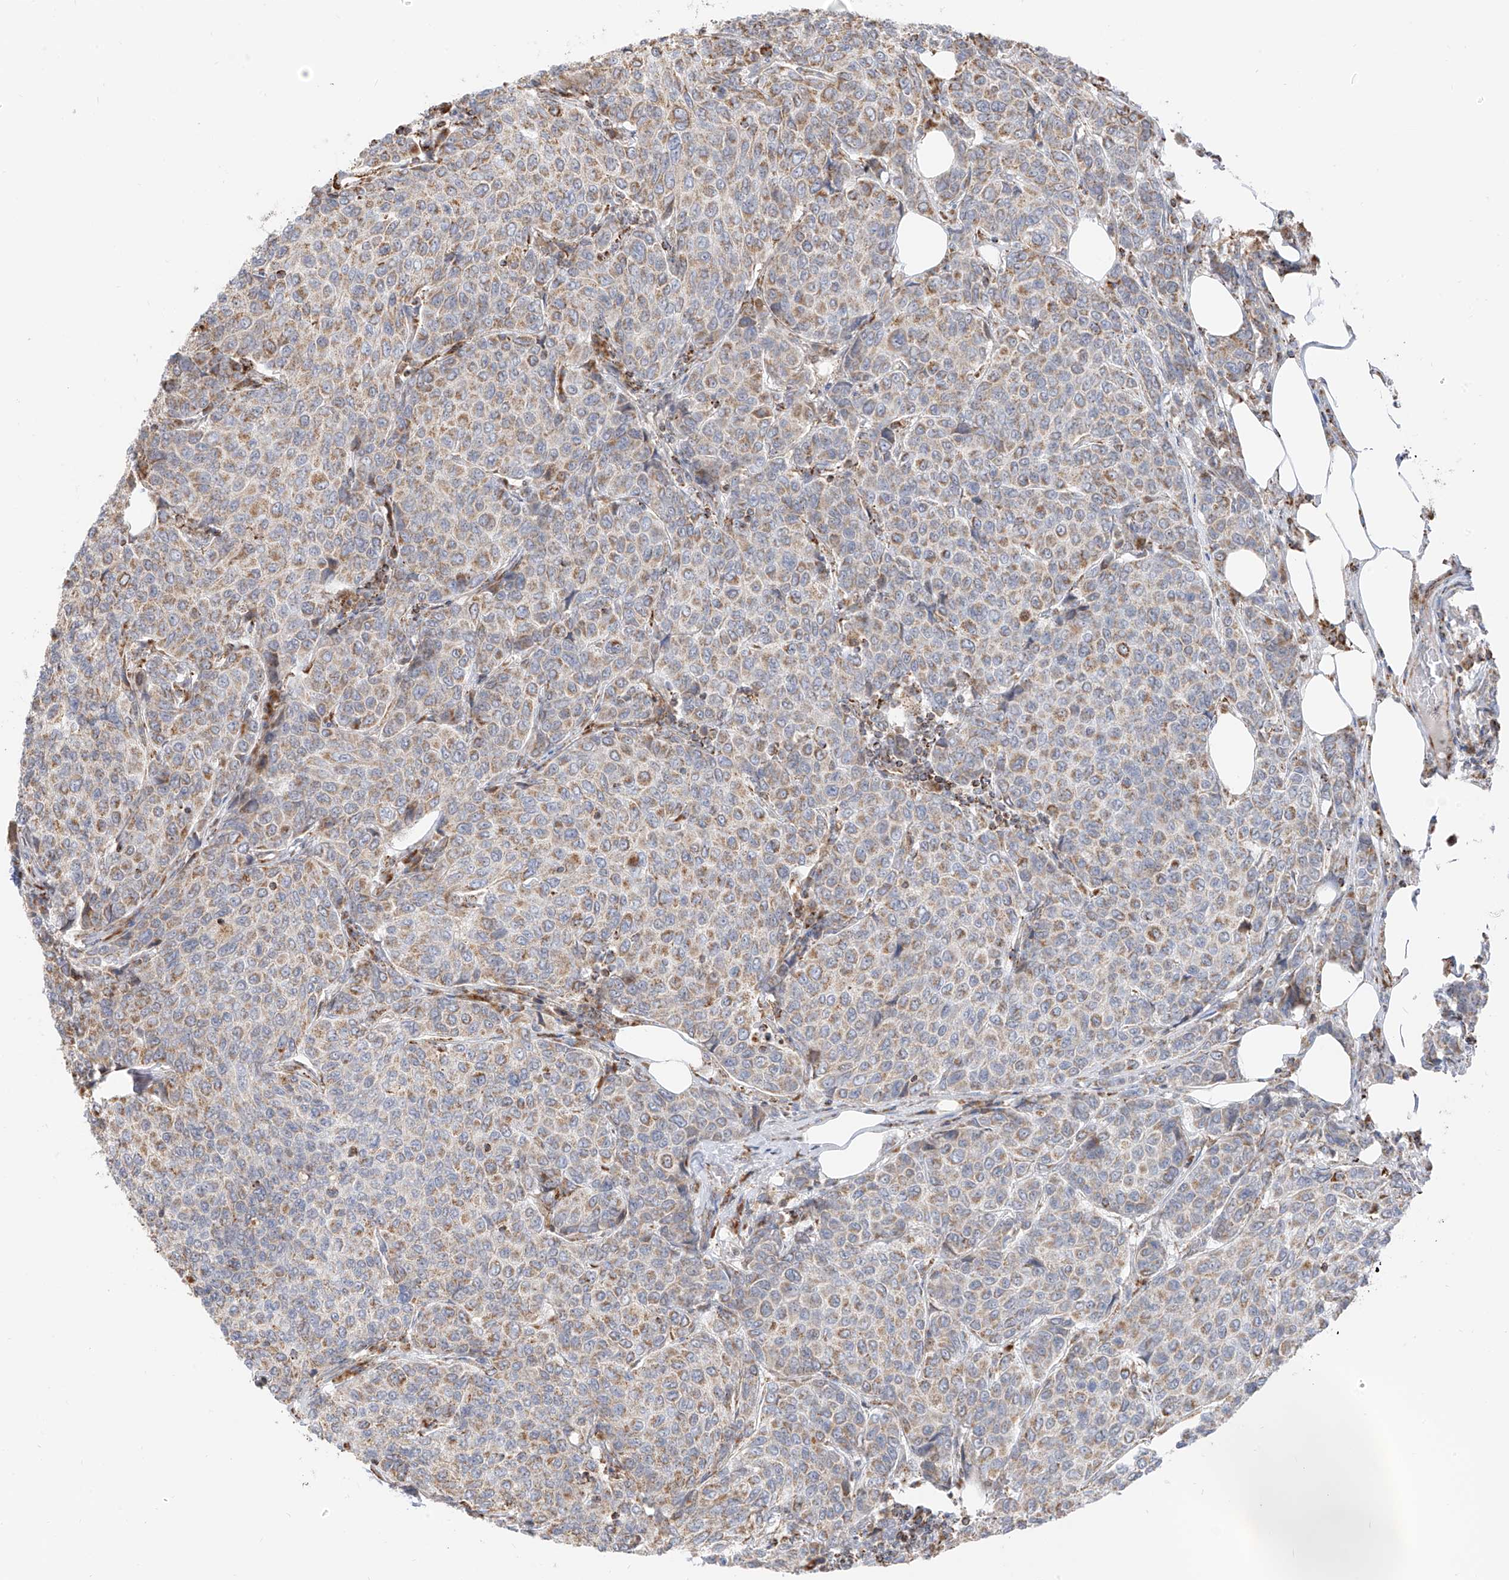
{"staining": {"intensity": "weak", "quantity": ">75%", "location": "cytoplasmic/membranous"}, "tissue": "breast cancer", "cell_type": "Tumor cells", "image_type": "cancer", "snomed": [{"axis": "morphology", "description": "Duct carcinoma"}, {"axis": "topography", "description": "Breast"}], "caption": "IHC of human breast cancer exhibits low levels of weak cytoplasmic/membranous staining in about >75% of tumor cells.", "gene": "ETHE1", "patient": {"sex": "female", "age": 55}}